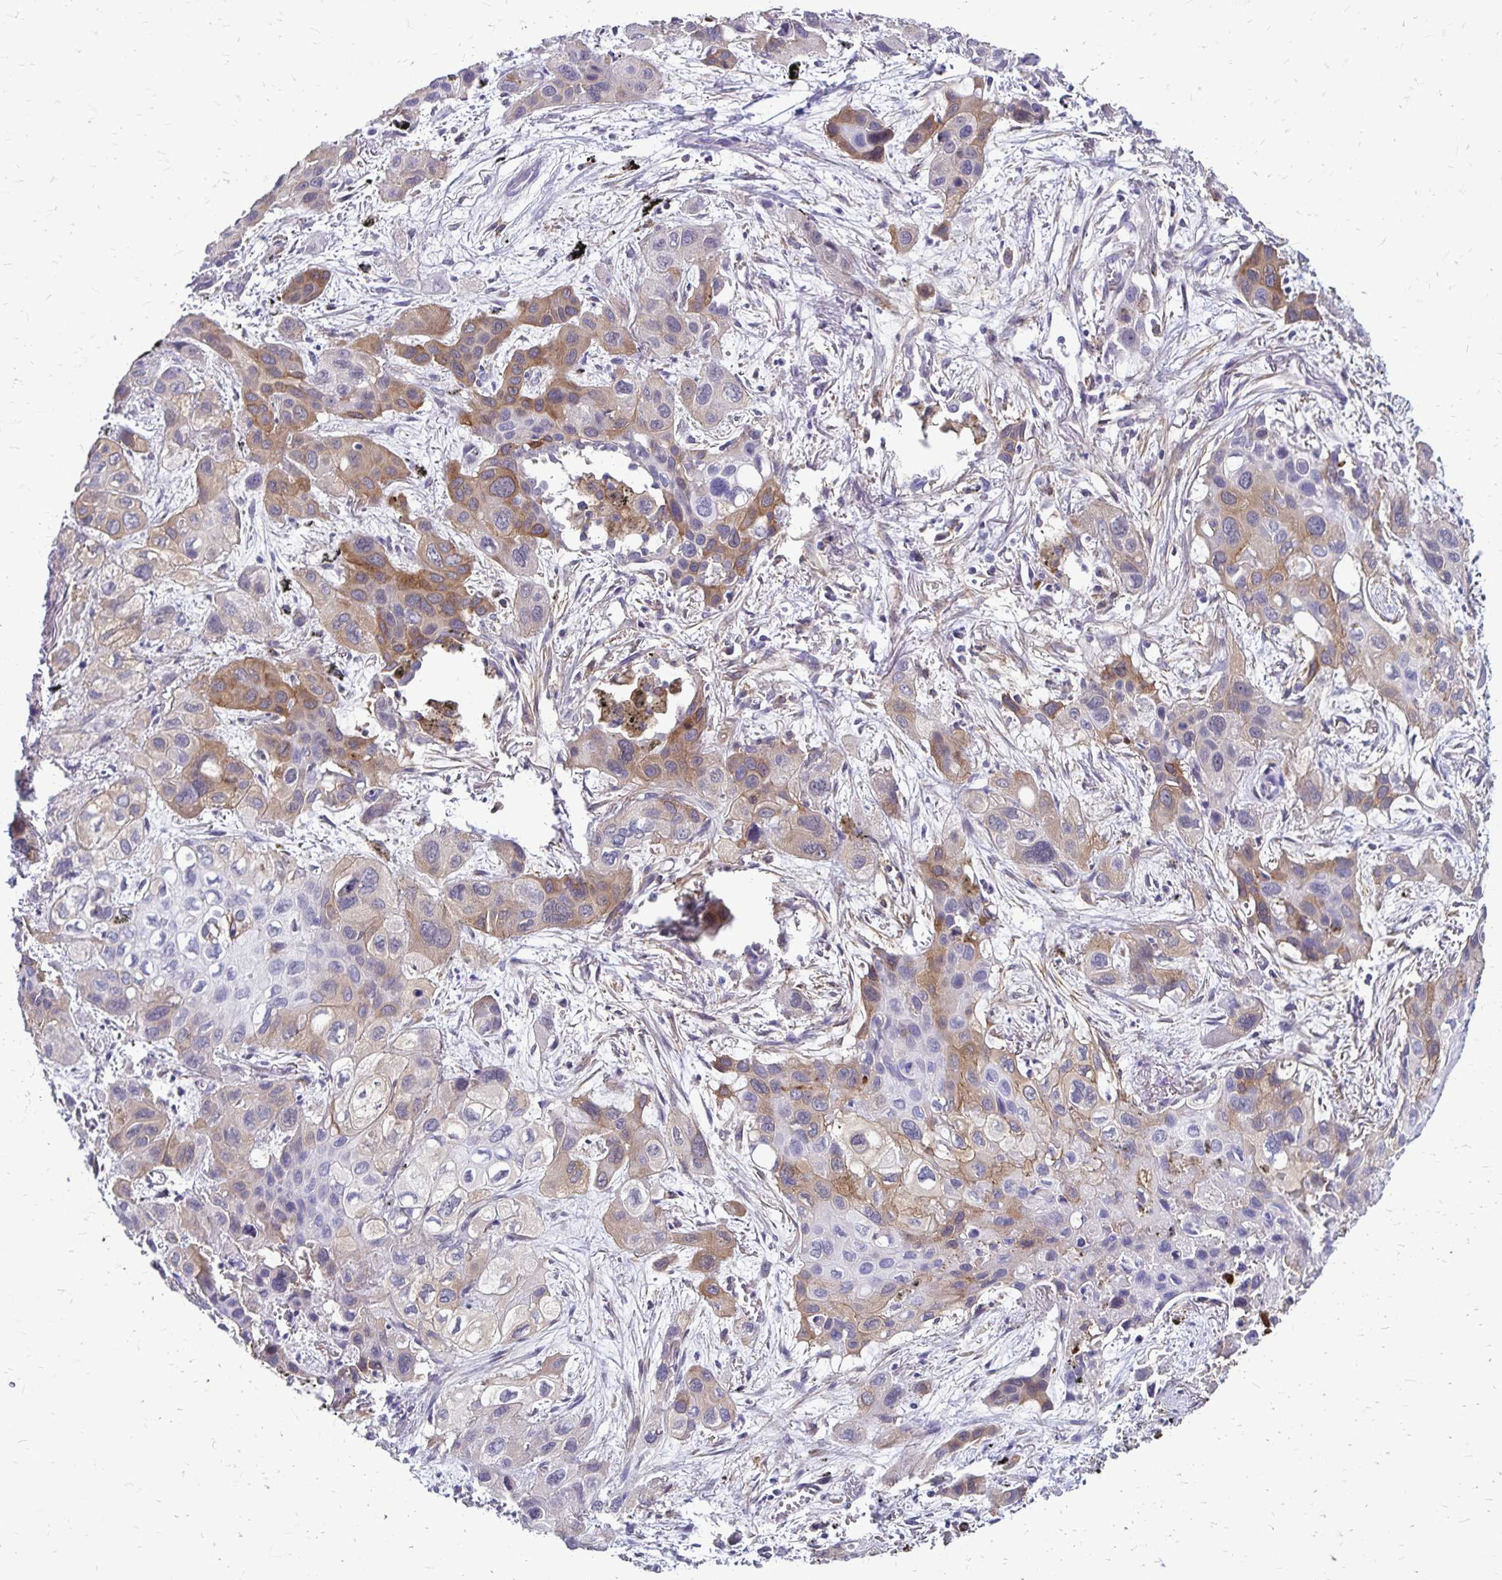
{"staining": {"intensity": "moderate", "quantity": "<25%", "location": "cytoplasmic/membranous"}, "tissue": "lung cancer", "cell_type": "Tumor cells", "image_type": "cancer", "snomed": [{"axis": "morphology", "description": "Squamous cell carcinoma, NOS"}, {"axis": "morphology", "description": "Squamous cell carcinoma, metastatic, NOS"}, {"axis": "topography", "description": "Lung"}], "caption": "Brown immunohistochemical staining in human lung squamous cell carcinoma displays moderate cytoplasmic/membranous expression in about <25% of tumor cells.", "gene": "TNS3", "patient": {"sex": "male", "age": 59}}